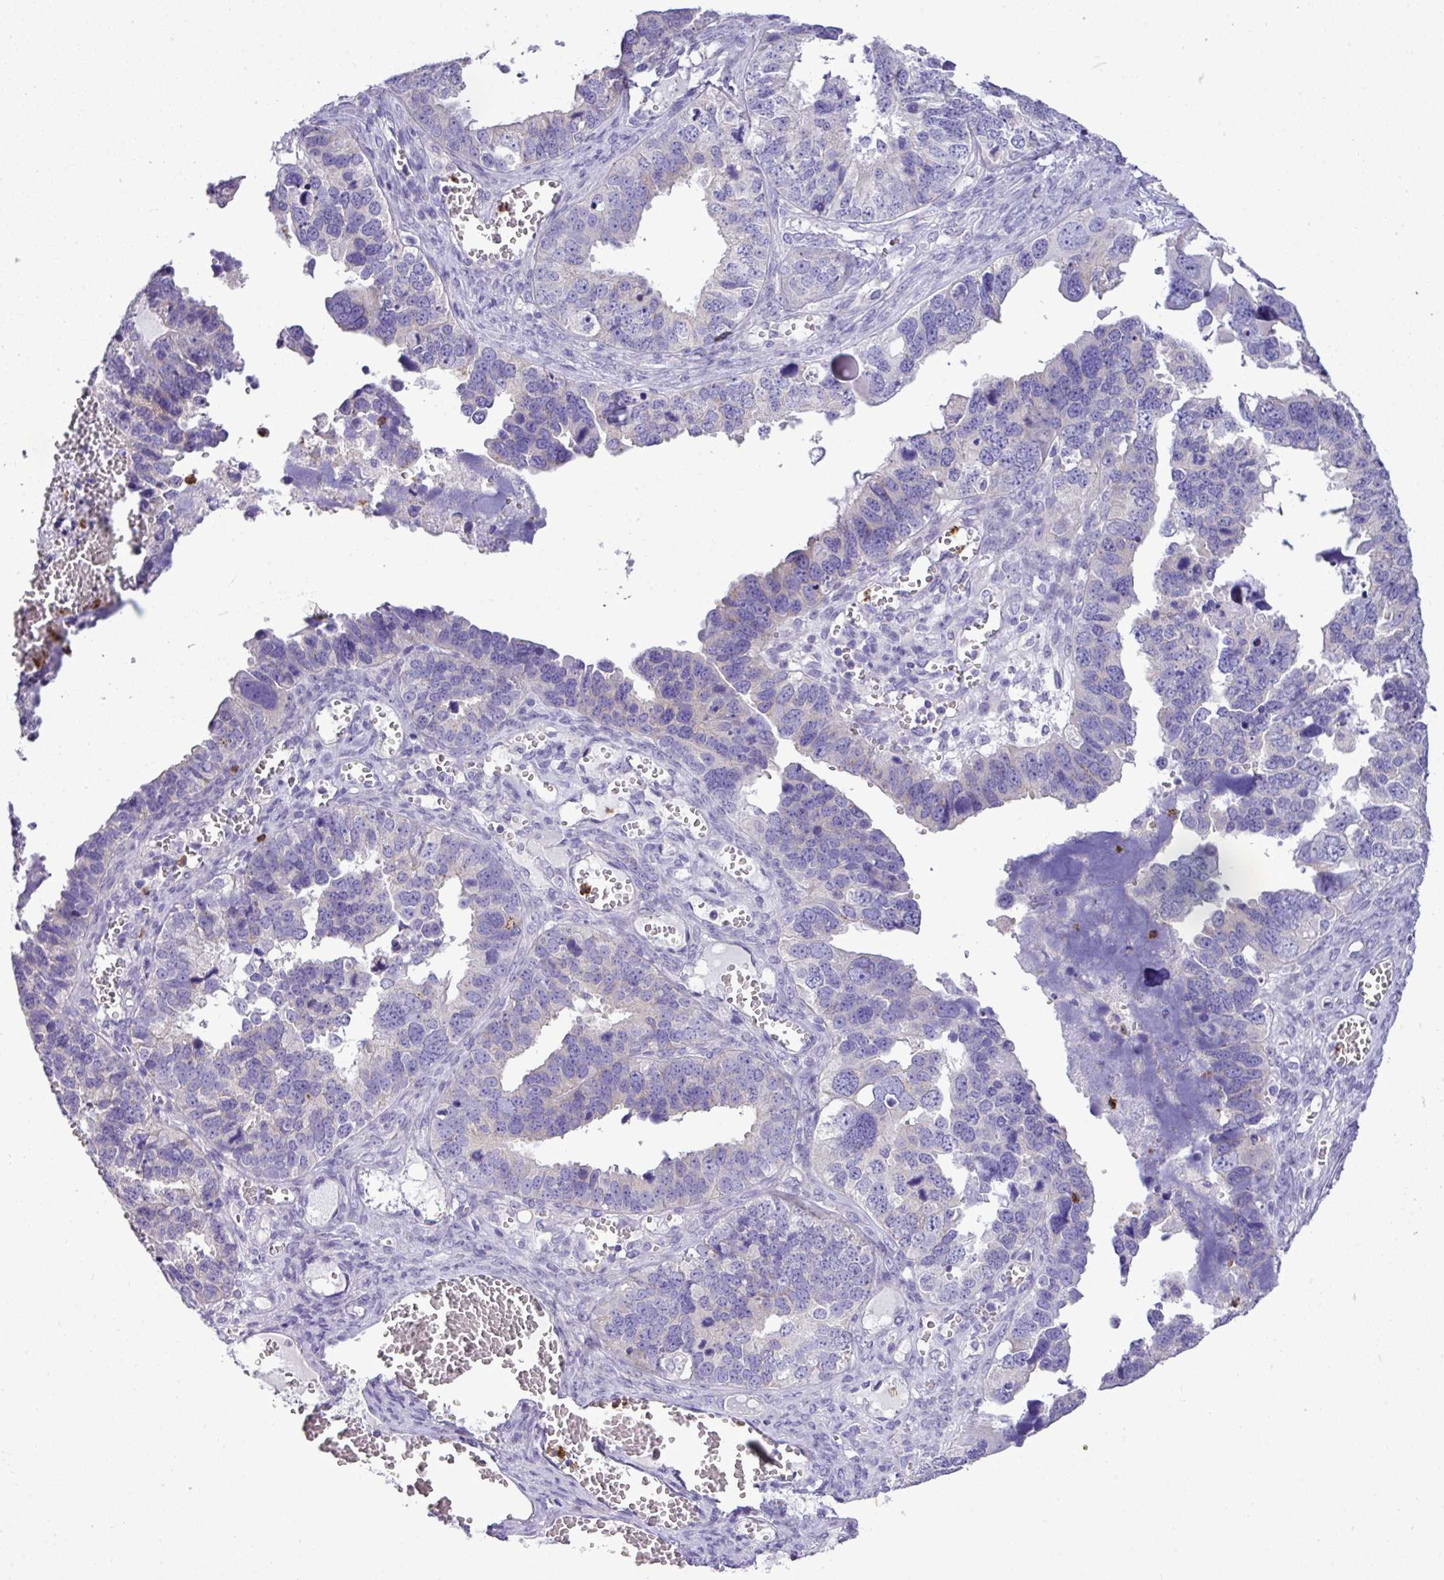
{"staining": {"intensity": "negative", "quantity": "none", "location": "none"}, "tissue": "ovarian cancer", "cell_type": "Tumor cells", "image_type": "cancer", "snomed": [{"axis": "morphology", "description": "Cystadenocarcinoma, serous, NOS"}, {"axis": "topography", "description": "Ovary"}], "caption": "Tumor cells are negative for brown protein staining in ovarian cancer.", "gene": "ZSCAN5A", "patient": {"sex": "female", "age": 76}}